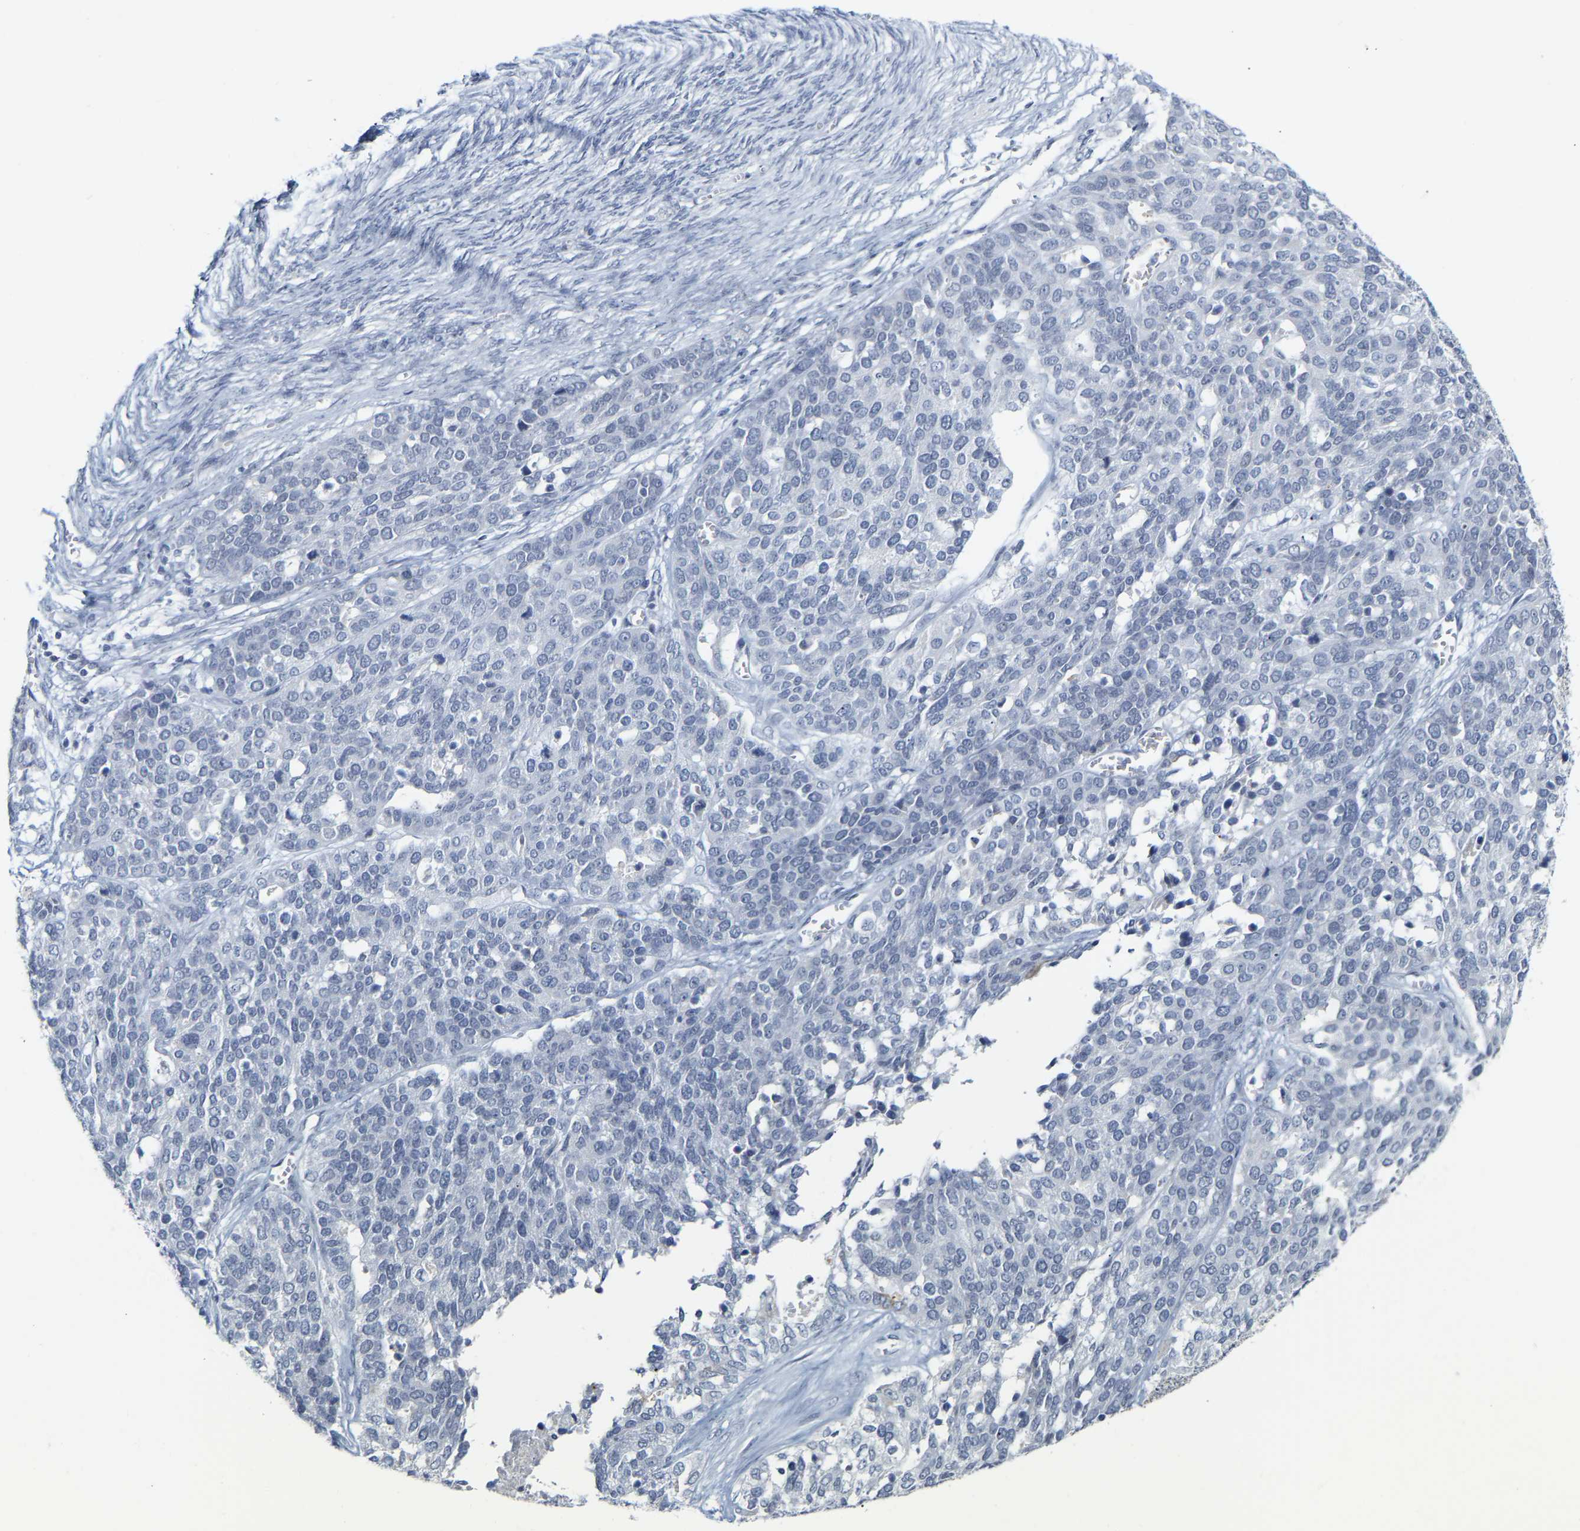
{"staining": {"intensity": "negative", "quantity": "none", "location": "none"}, "tissue": "ovarian cancer", "cell_type": "Tumor cells", "image_type": "cancer", "snomed": [{"axis": "morphology", "description": "Cystadenocarcinoma, serous, NOS"}, {"axis": "topography", "description": "Ovary"}], "caption": "Tumor cells show no significant protein positivity in ovarian cancer.", "gene": "KRT76", "patient": {"sex": "female", "age": 44}}